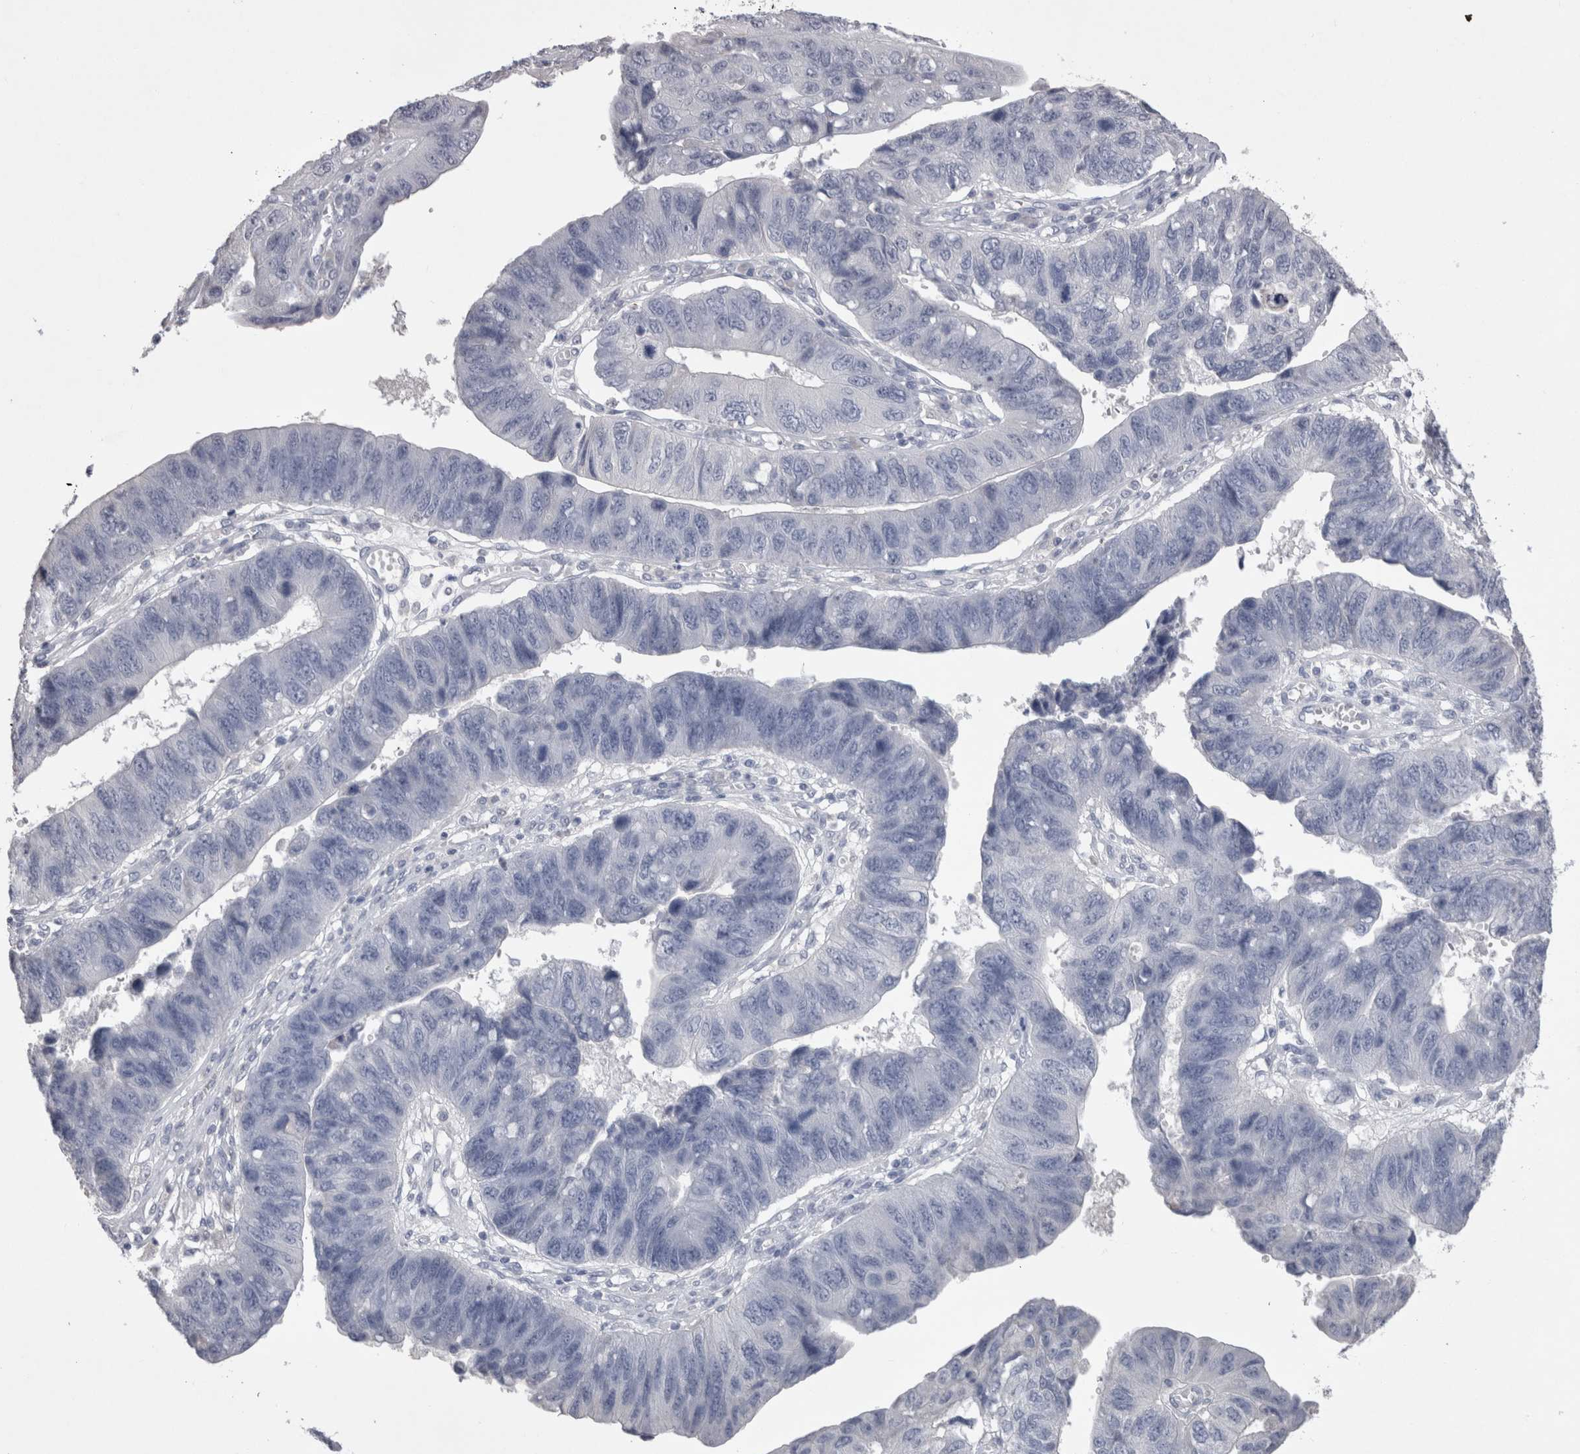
{"staining": {"intensity": "negative", "quantity": "none", "location": "none"}, "tissue": "stomach cancer", "cell_type": "Tumor cells", "image_type": "cancer", "snomed": [{"axis": "morphology", "description": "Adenocarcinoma, NOS"}, {"axis": "topography", "description": "Stomach"}], "caption": "The histopathology image shows no staining of tumor cells in stomach adenocarcinoma. (DAB (3,3'-diaminobenzidine) IHC with hematoxylin counter stain).", "gene": "ADAM2", "patient": {"sex": "male", "age": 59}}